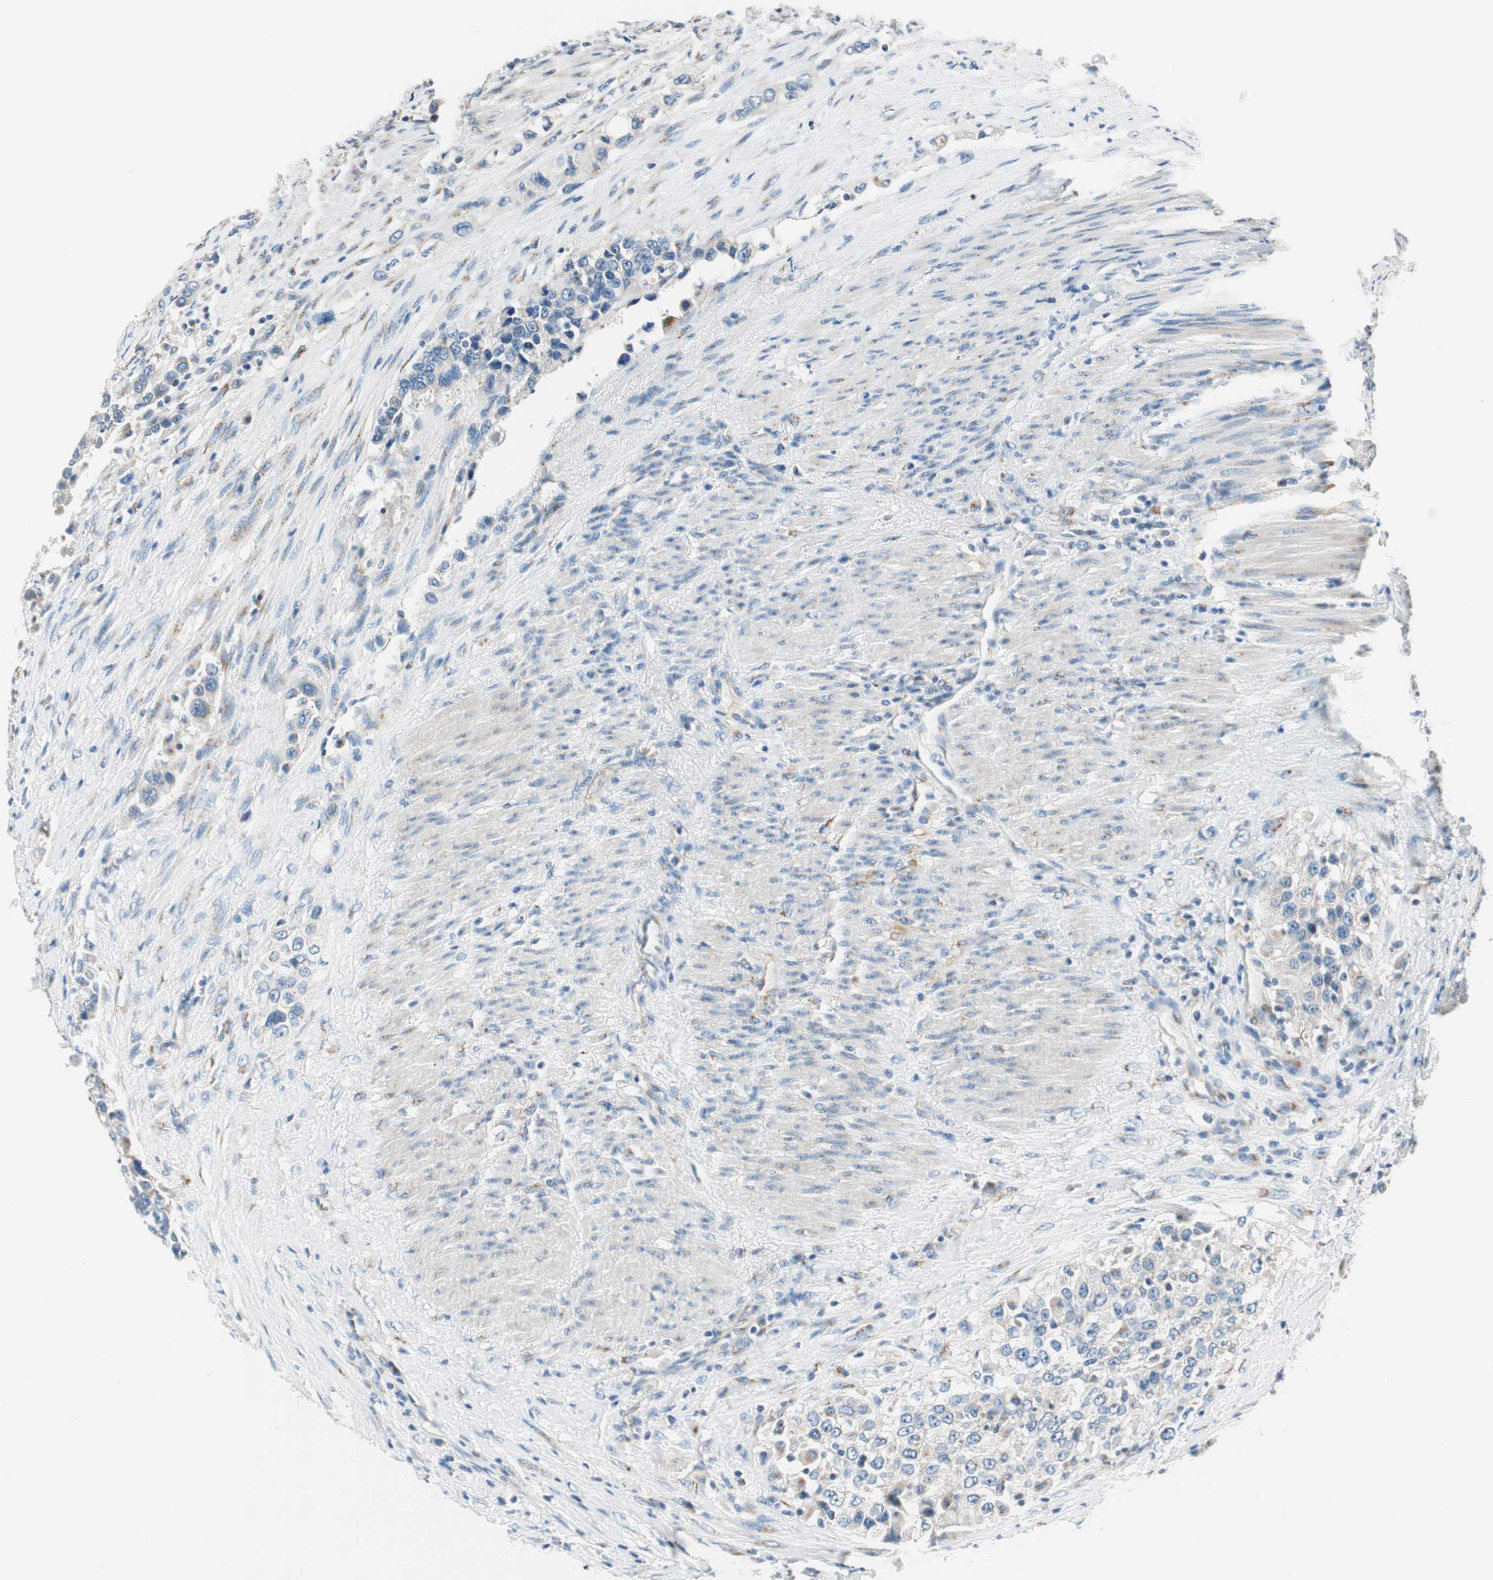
{"staining": {"intensity": "weak", "quantity": "<25%", "location": "cytoplasmic/membranous"}, "tissue": "urothelial cancer", "cell_type": "Tumor cells", "image_type": "cancer", "snomed": [{"axis": "morphology", "description": "Urothelial carcinoma, High grade"}, {"axis": "topography", "description": "Urinary bladder"}], "caption": "High magnification brightfield microscopy of urothelial carcinoma (high-grade) stained with DAB (brown) and counterstained with hematoxylin (blue): tumor cells show no significant staining. (DAB IHC visualized using brightfield microscopy, high magnification).", "gene": "TMF1", "patient": {"sex": "female", "age": 80}}